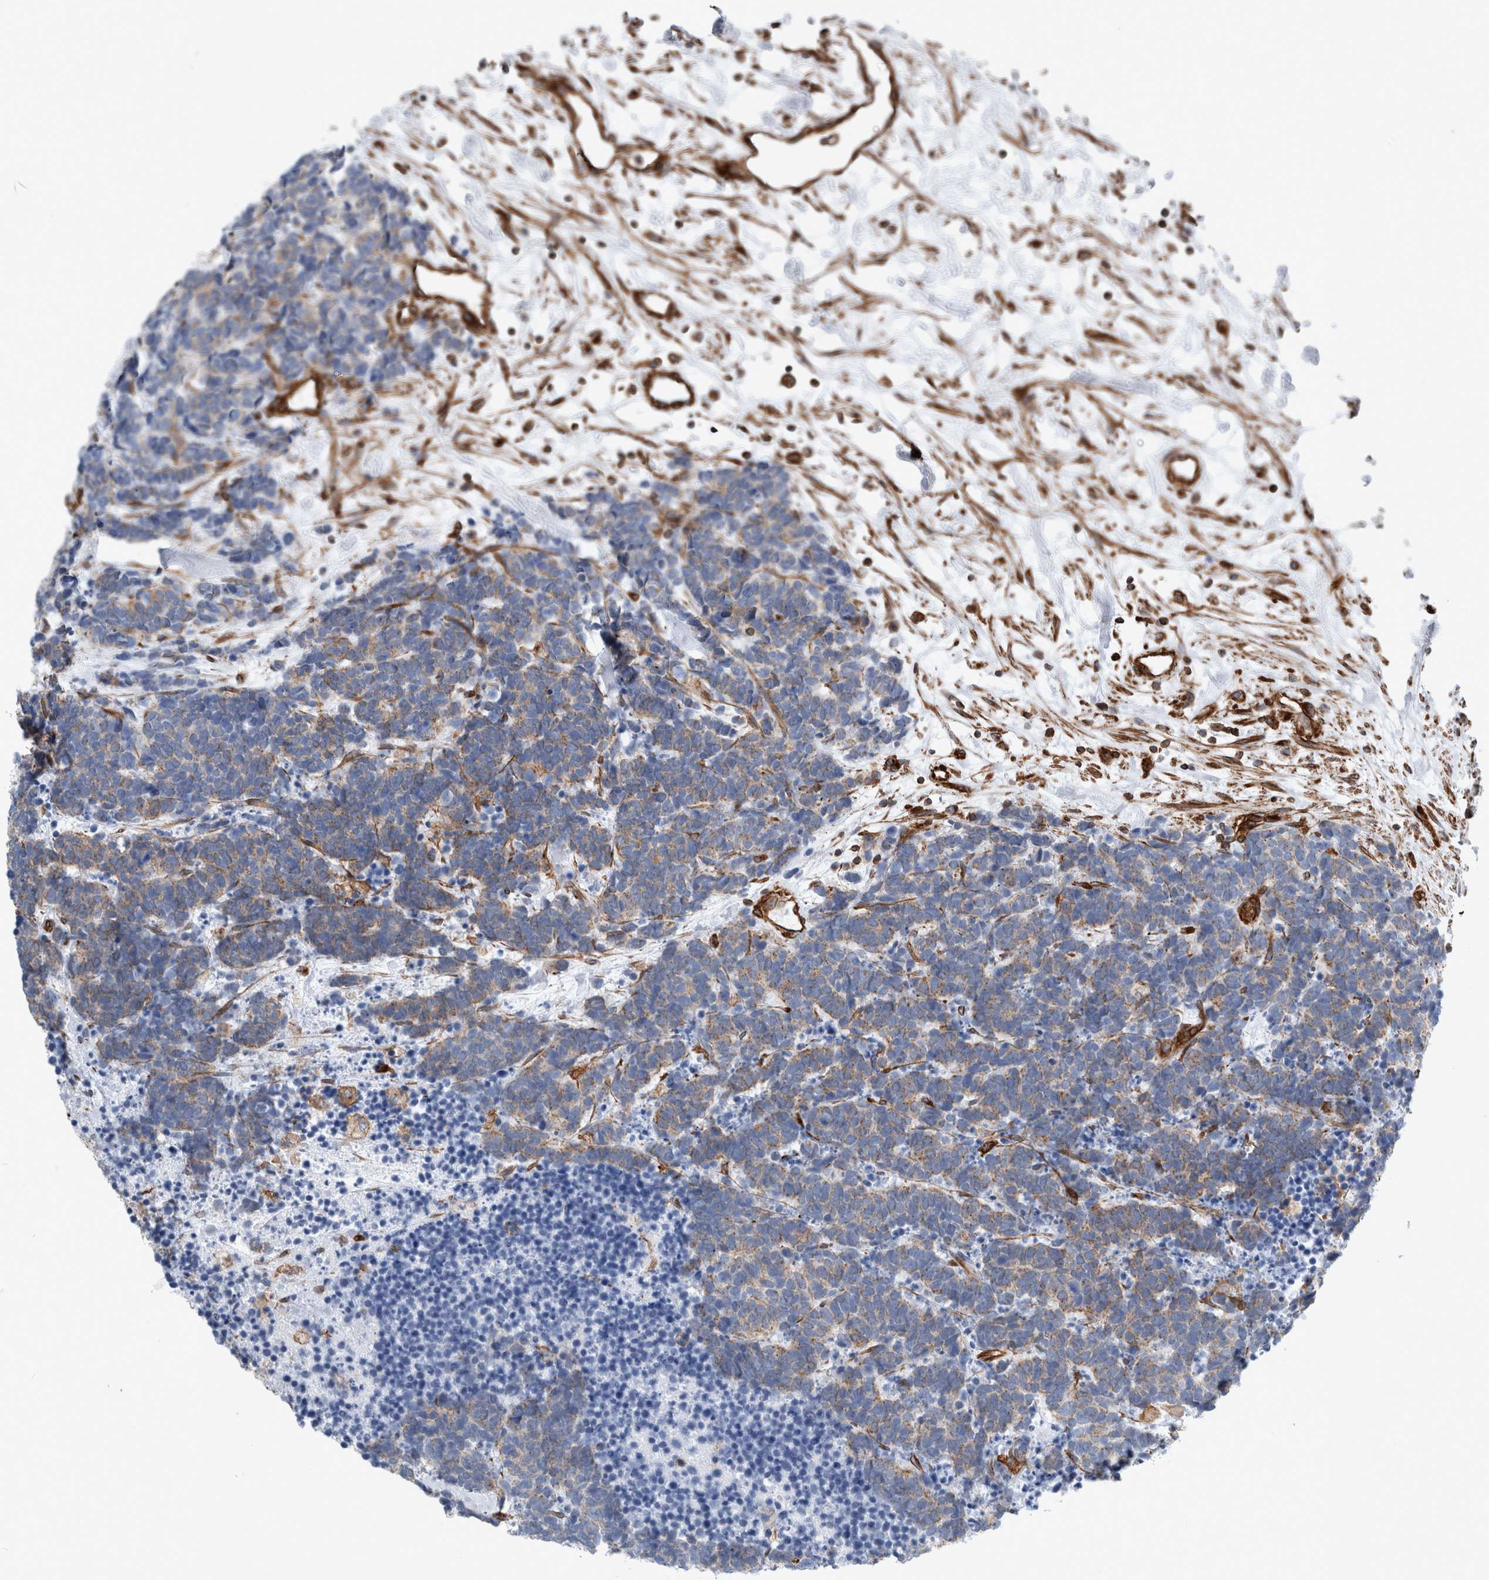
{"staining": {"intensity": "weak", "quantity": ">75%", "location": "cytoplasmic/membranous"}, "tissue": "carcinoid", "cell_type": "Tumor cells", "image_type": "cancer", "snomed": [{"axis": "morphology", "description": "Carcinoma, NOS"}, {"axis": "morphology", "description": "Carcinoid, malignant, NOS"}, {"axis": "topography", "description": "Urinary bladder"}], "caption": "A brown stain highlights weak cytoplasmic/membranous positivity of a protein in carcinoid tumor cells. Using DAB (brown) and hematoxylin (blue) stains, captured at high magnification using brightfield microscopy.", "gene": "PLEC", "patient": {"sex": "male", "age": 57}}